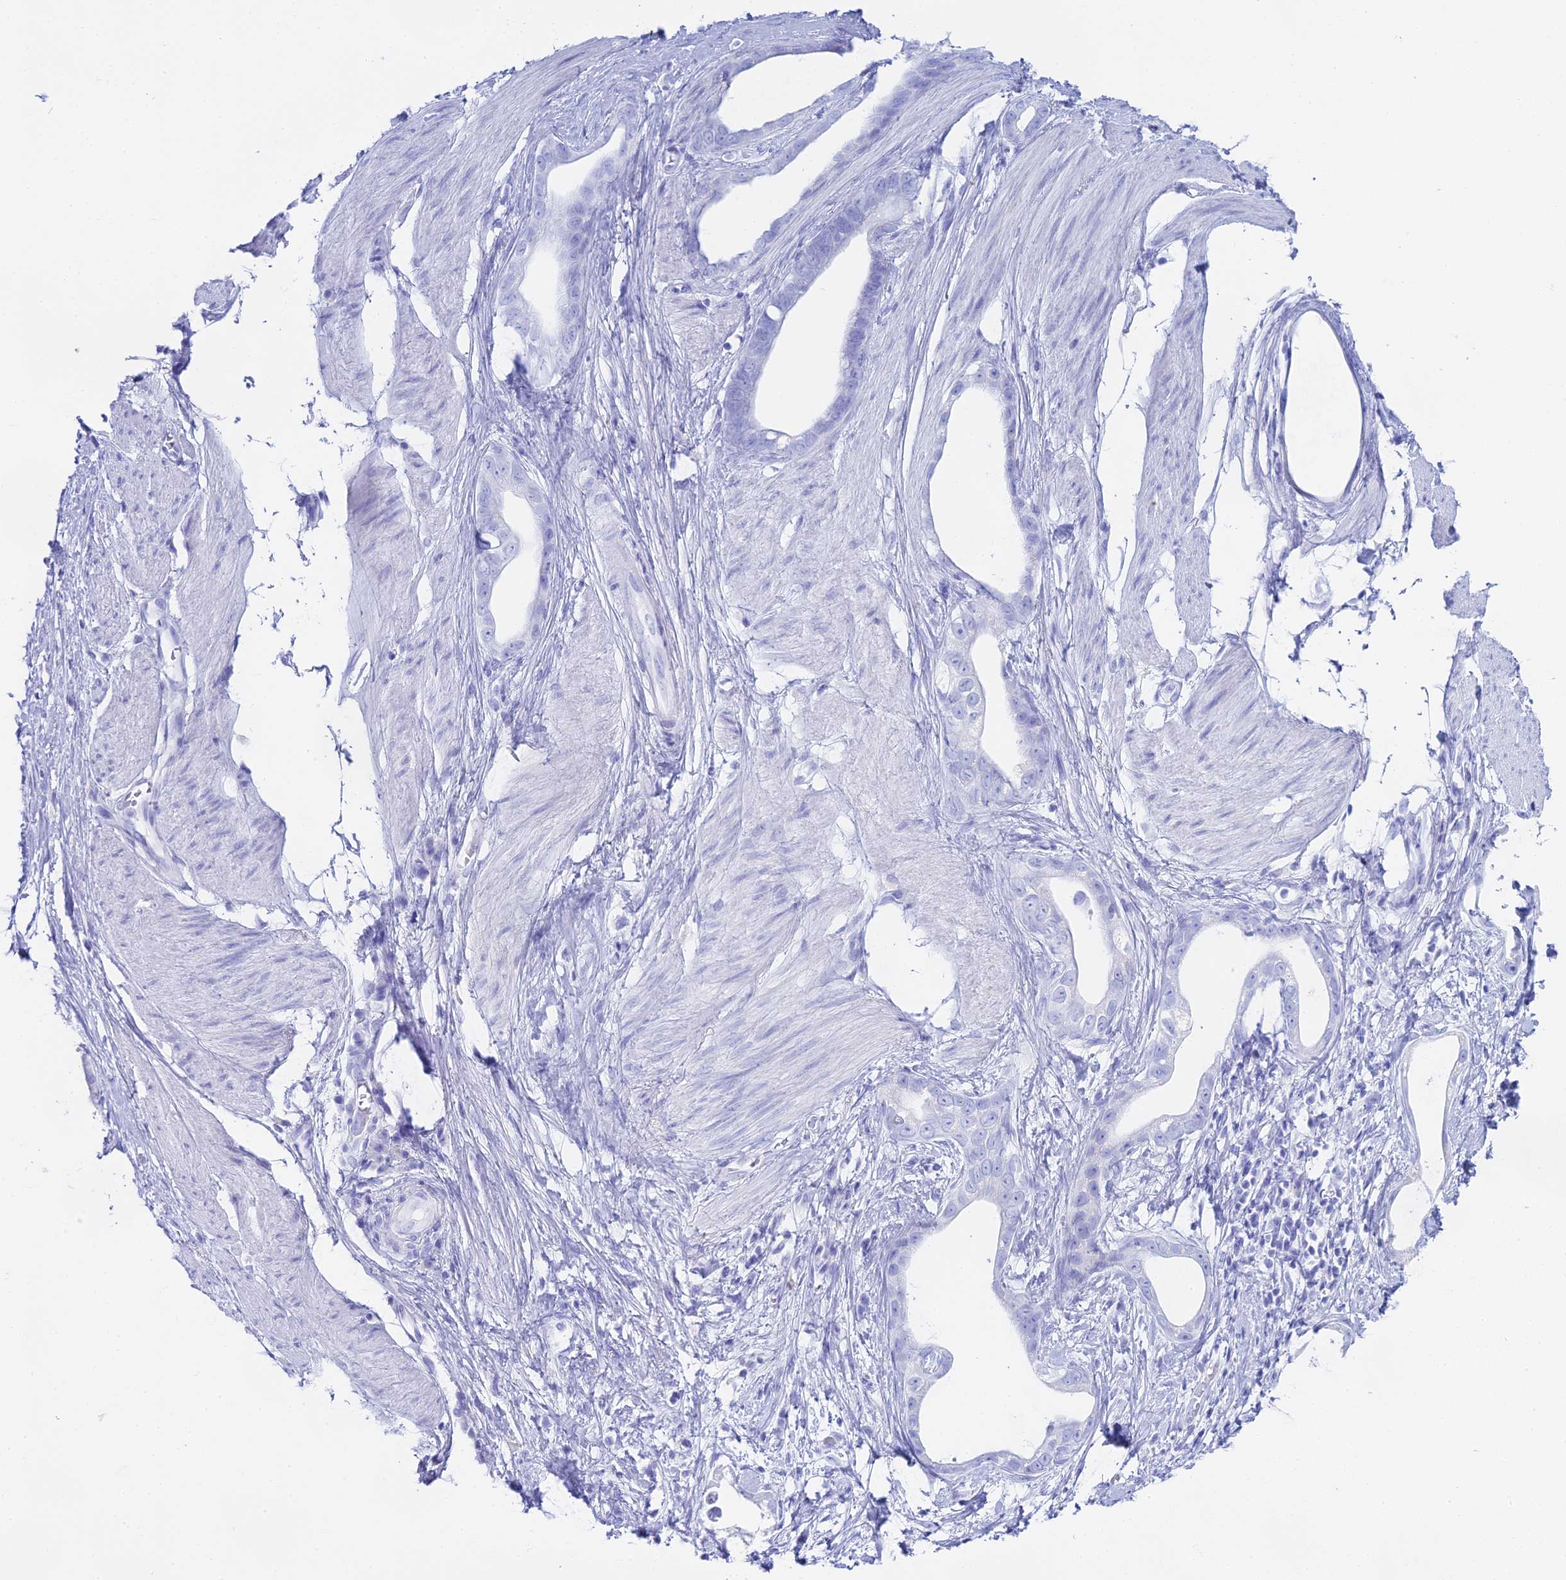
{"staining": {"intensity": "negative", "quantity": "none", "location": "none"}, "tissue": "stomach cancer", "cell_type": "Tumor cells", "image_type": "cancer", "snomed": [{"axis": "morphology", "description": "Adenocarcinoma, NOS"}, {"axis": "topography", "description": "Stomach"}], "caption": "There is no significant staining in tumor cells of stomach cancer.", "gene": "CGB2", "patient": {"sex": "male", "age": 55}}